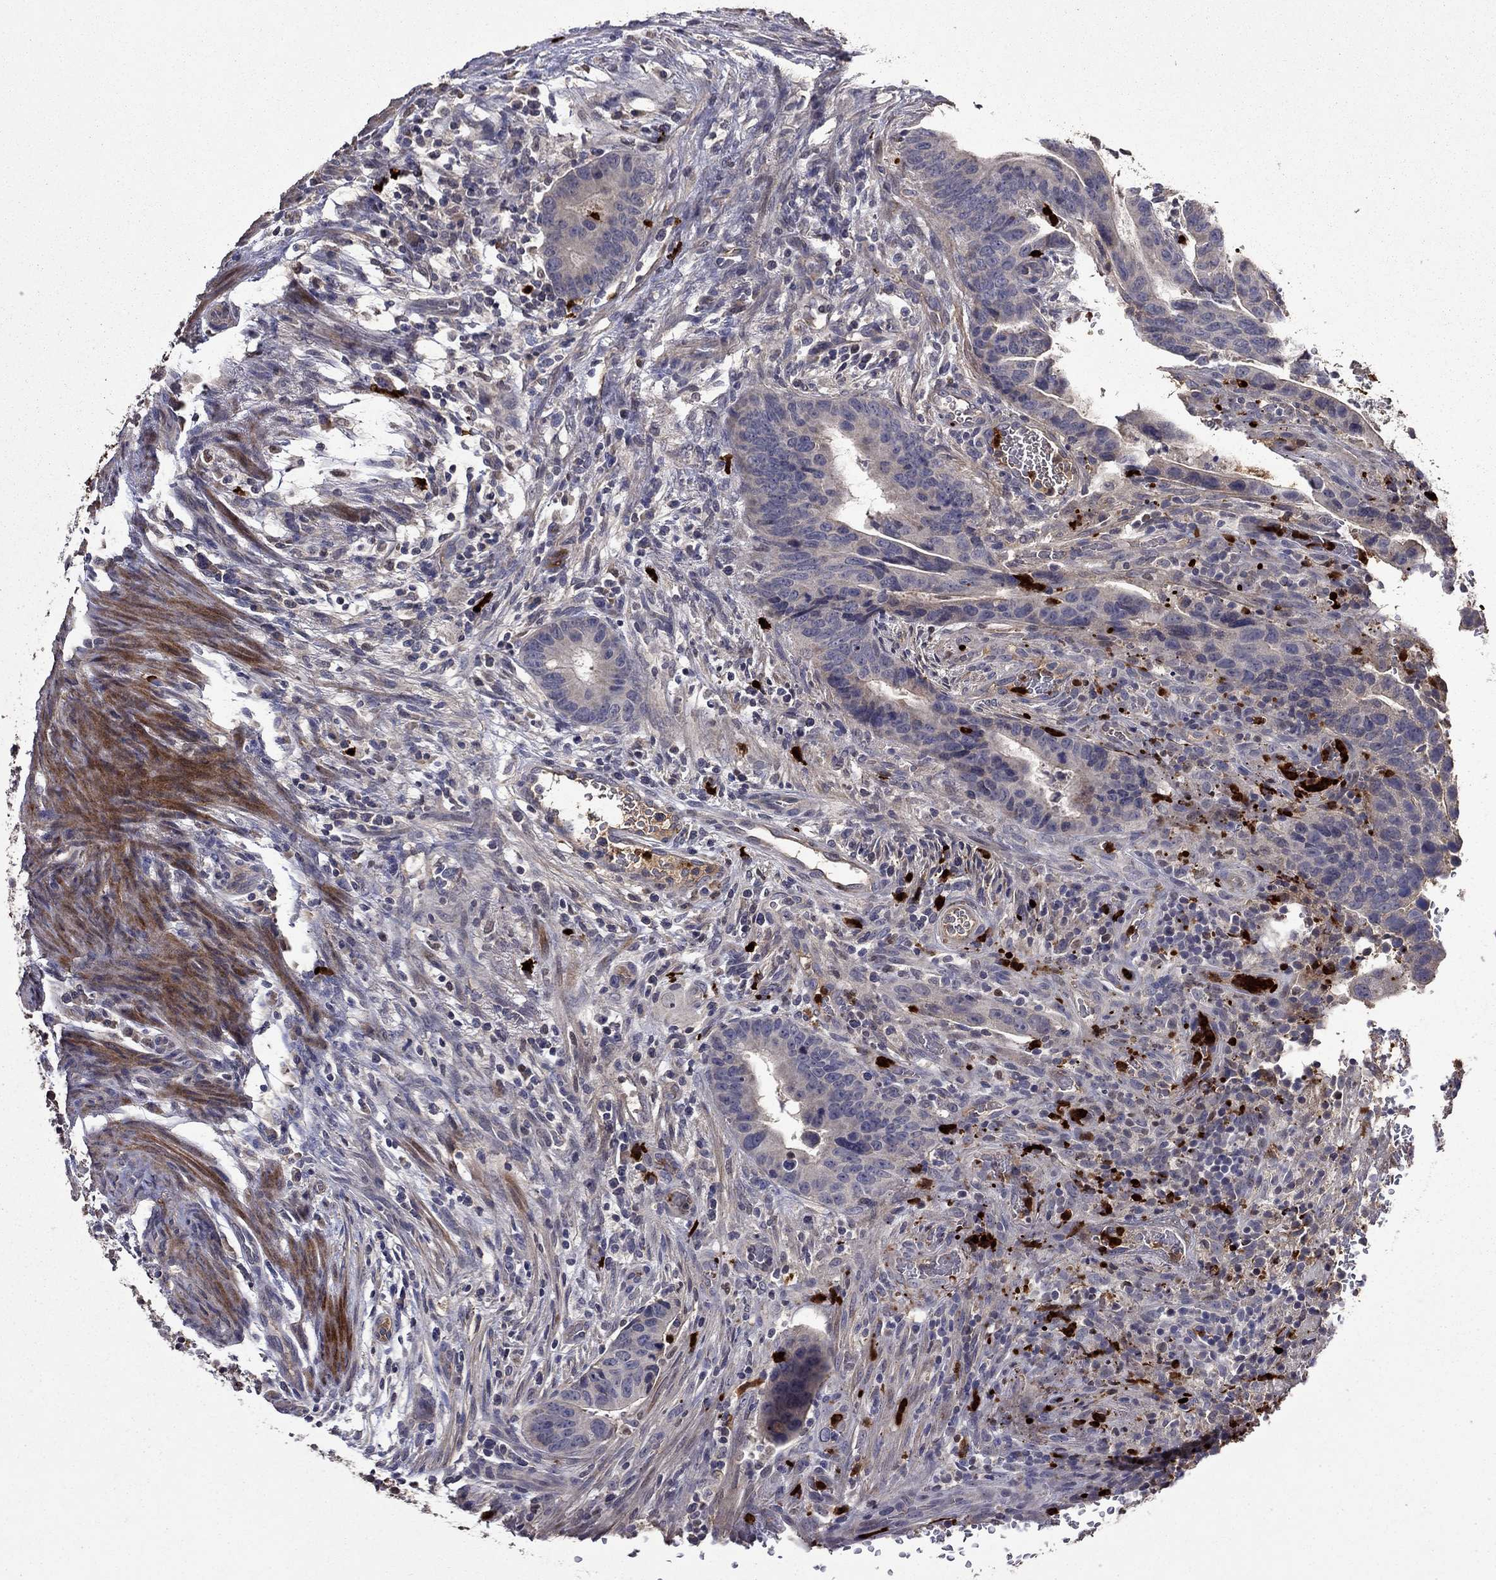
{"staining": {"intensity": "negative", "quantity": "none", "location": "none"}, "tissue": "colorectal cancer", "cell_type": "Tumor cells", "image_type": "cancer", "snomed": [{"axis": "morphology", "description": "Adenocarcinoma, NOS"}, {"axis": "topography", "description": "Colon"}], "caption": "High magnification brightfield microscopy of adenocarcinoma (colorectal) stained with DAB (3,3'-diaminobenzidine) (brown) and counterstained with hematoxylin (blue): tumor cells show no significant positivity.", "gene": "SATB1", "patient": {"sex": "female", "age": 56}}